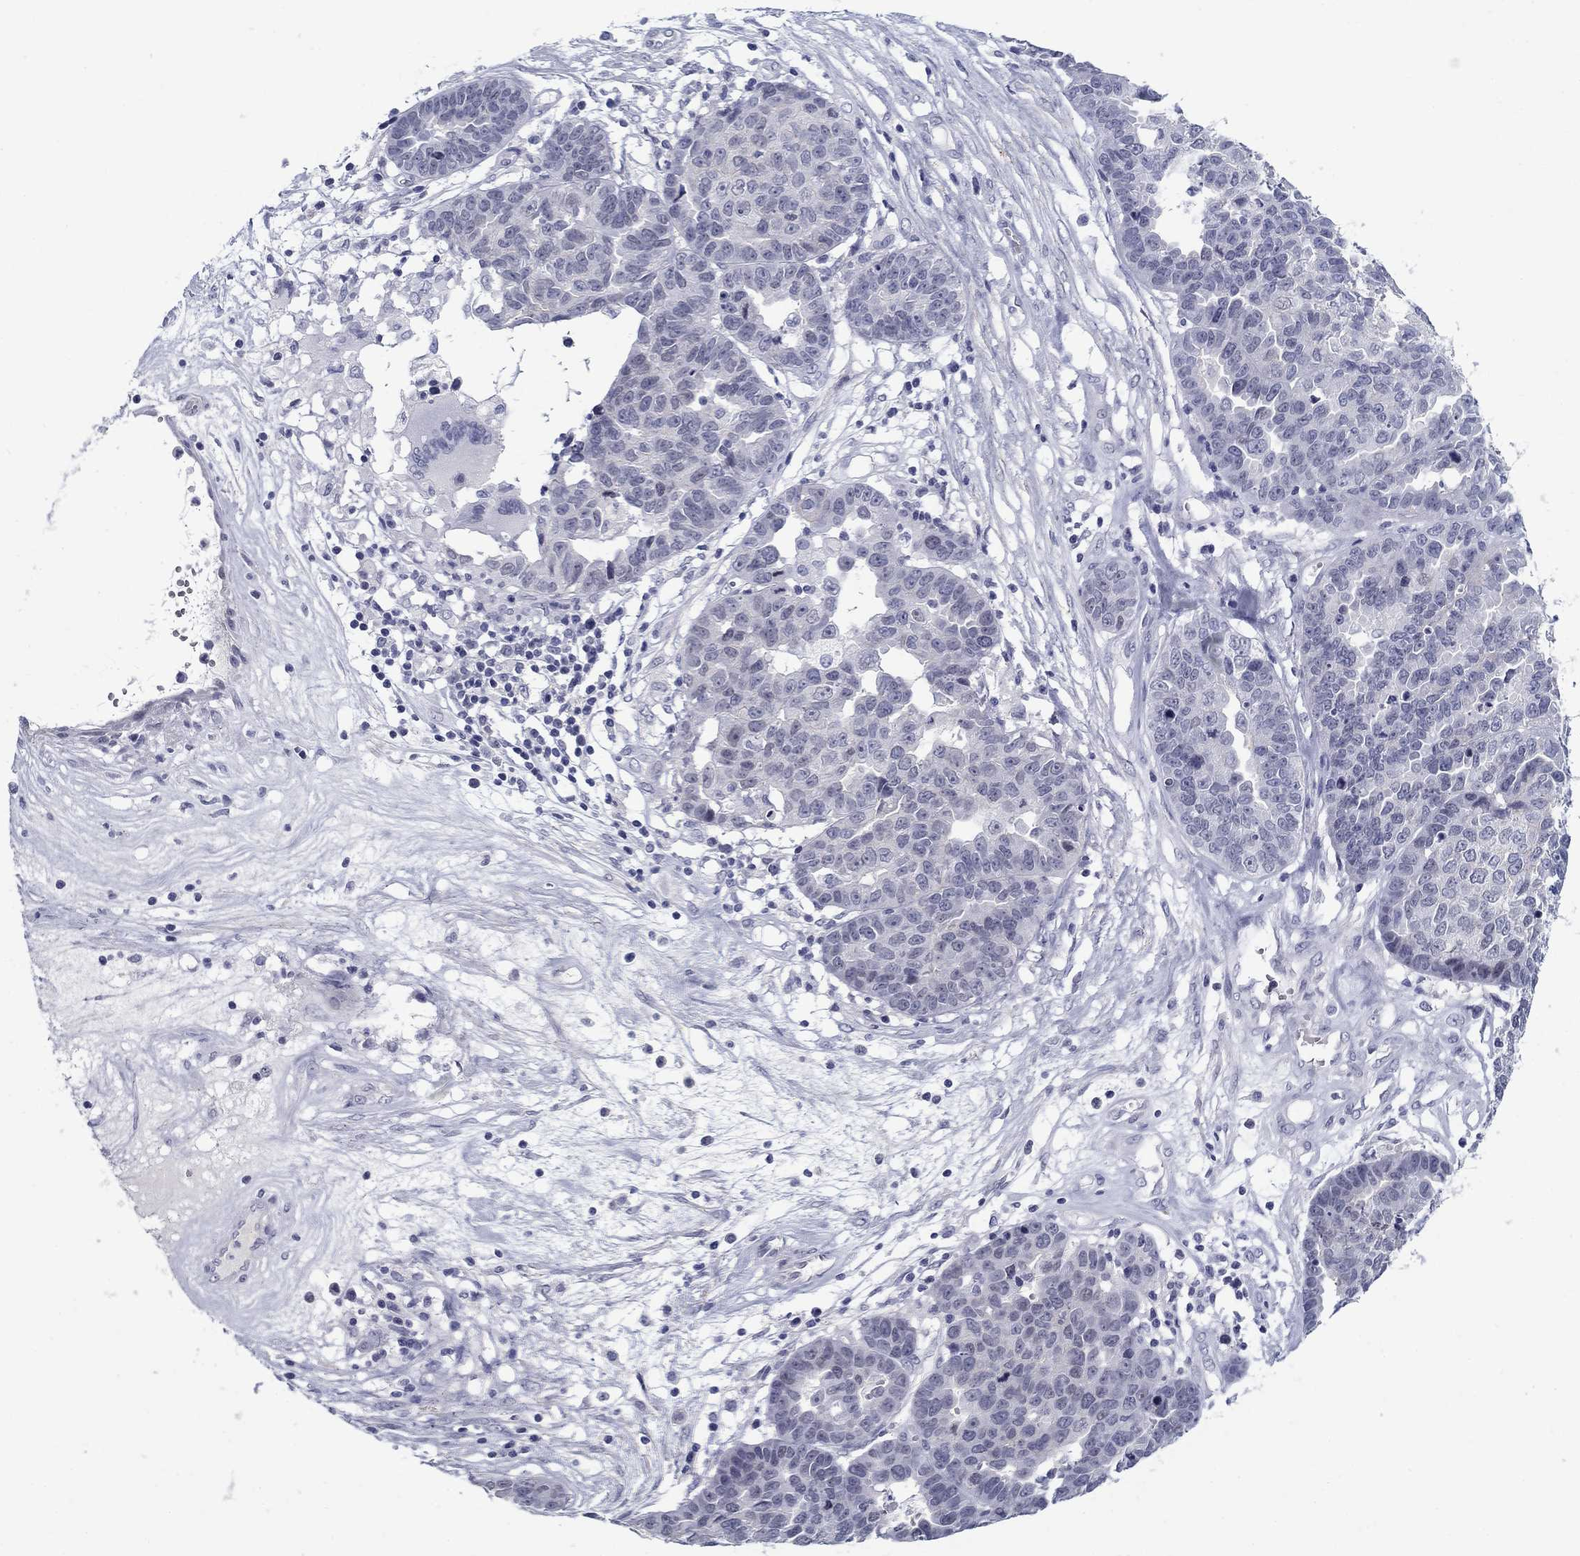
{"staining": {"intensity": "negative", "quantity": "none", "location": "none"}, "tissue": "ovarian cancer", "cell_type": "Tumor cells", "image_type": "cancer", "snomed": [{"axis": "morphology", "description": "Cystadenocarcinoma, serous, NOS"}, {"axis": "topography", "description": "Ovary"}], "caption": "This photomicrograph is of ovarian serous cystadenocarcinoma stained with immunohistochemistry (IHC) to label a protein in brown with the nuclei are counter-stained blue. There is no expression in tumor cells.", "gene": "C4orf19", "patient": {"sex": "female", "age": 87}}